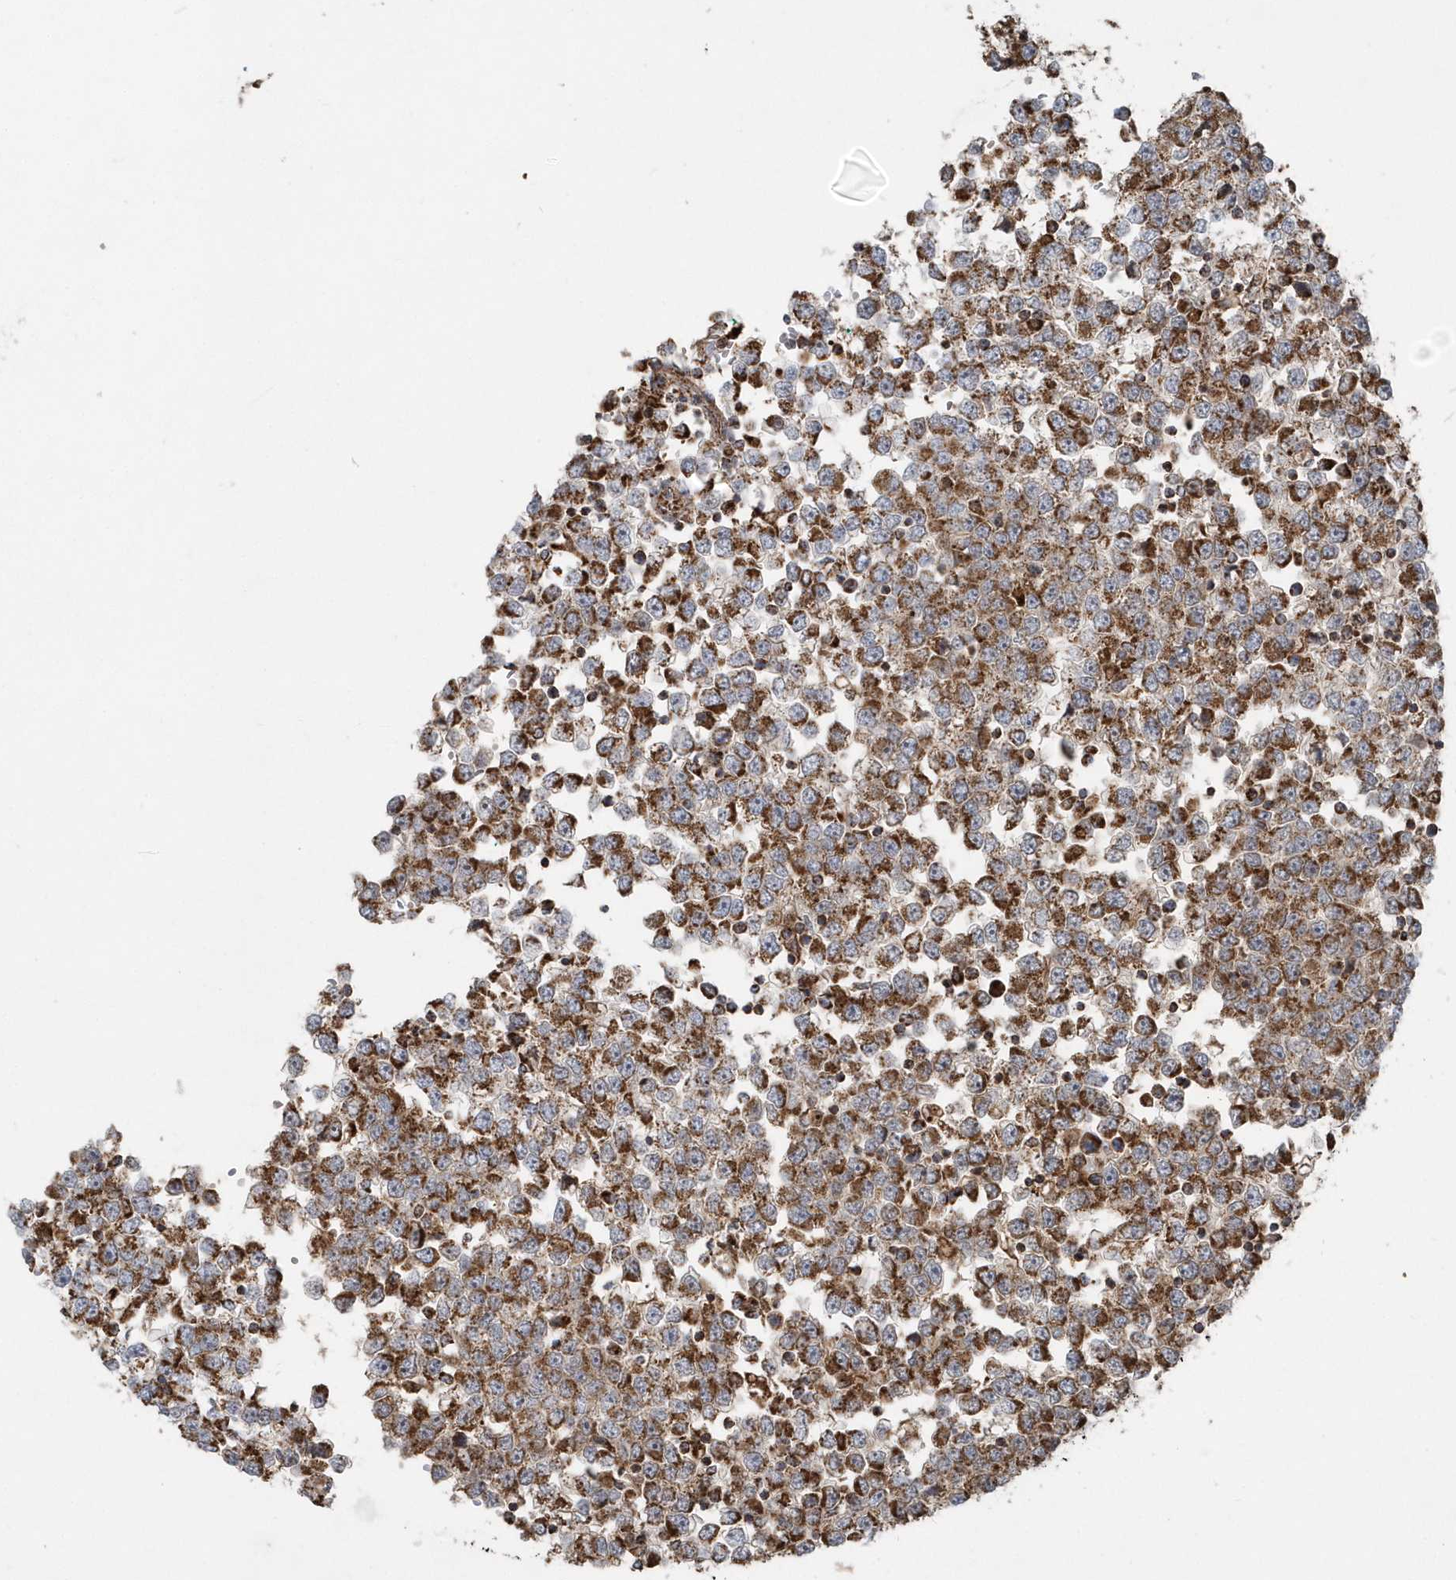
{"staining": {"intensity": "moderate", "quantity": ">75%", "location": "cytoplasmic/membranous"}, "tissue": "testis cancer", "cell_type": "Tumor cells", "image_type": "cancer", "snomed": [{"axis": "morphology", "description": "Seminoma, NOS"}, {"axis": "topography", "description": "Testis"}], "caption": "A histopathology image showing moderate cytoplasmic/membranous expression in approximately >75% of tumor cells in testis seminoma, as visualized by brown immunohistochemical staining.", "gene": "PPP1R7", "patient": {"sex": "male", "age": 65}}